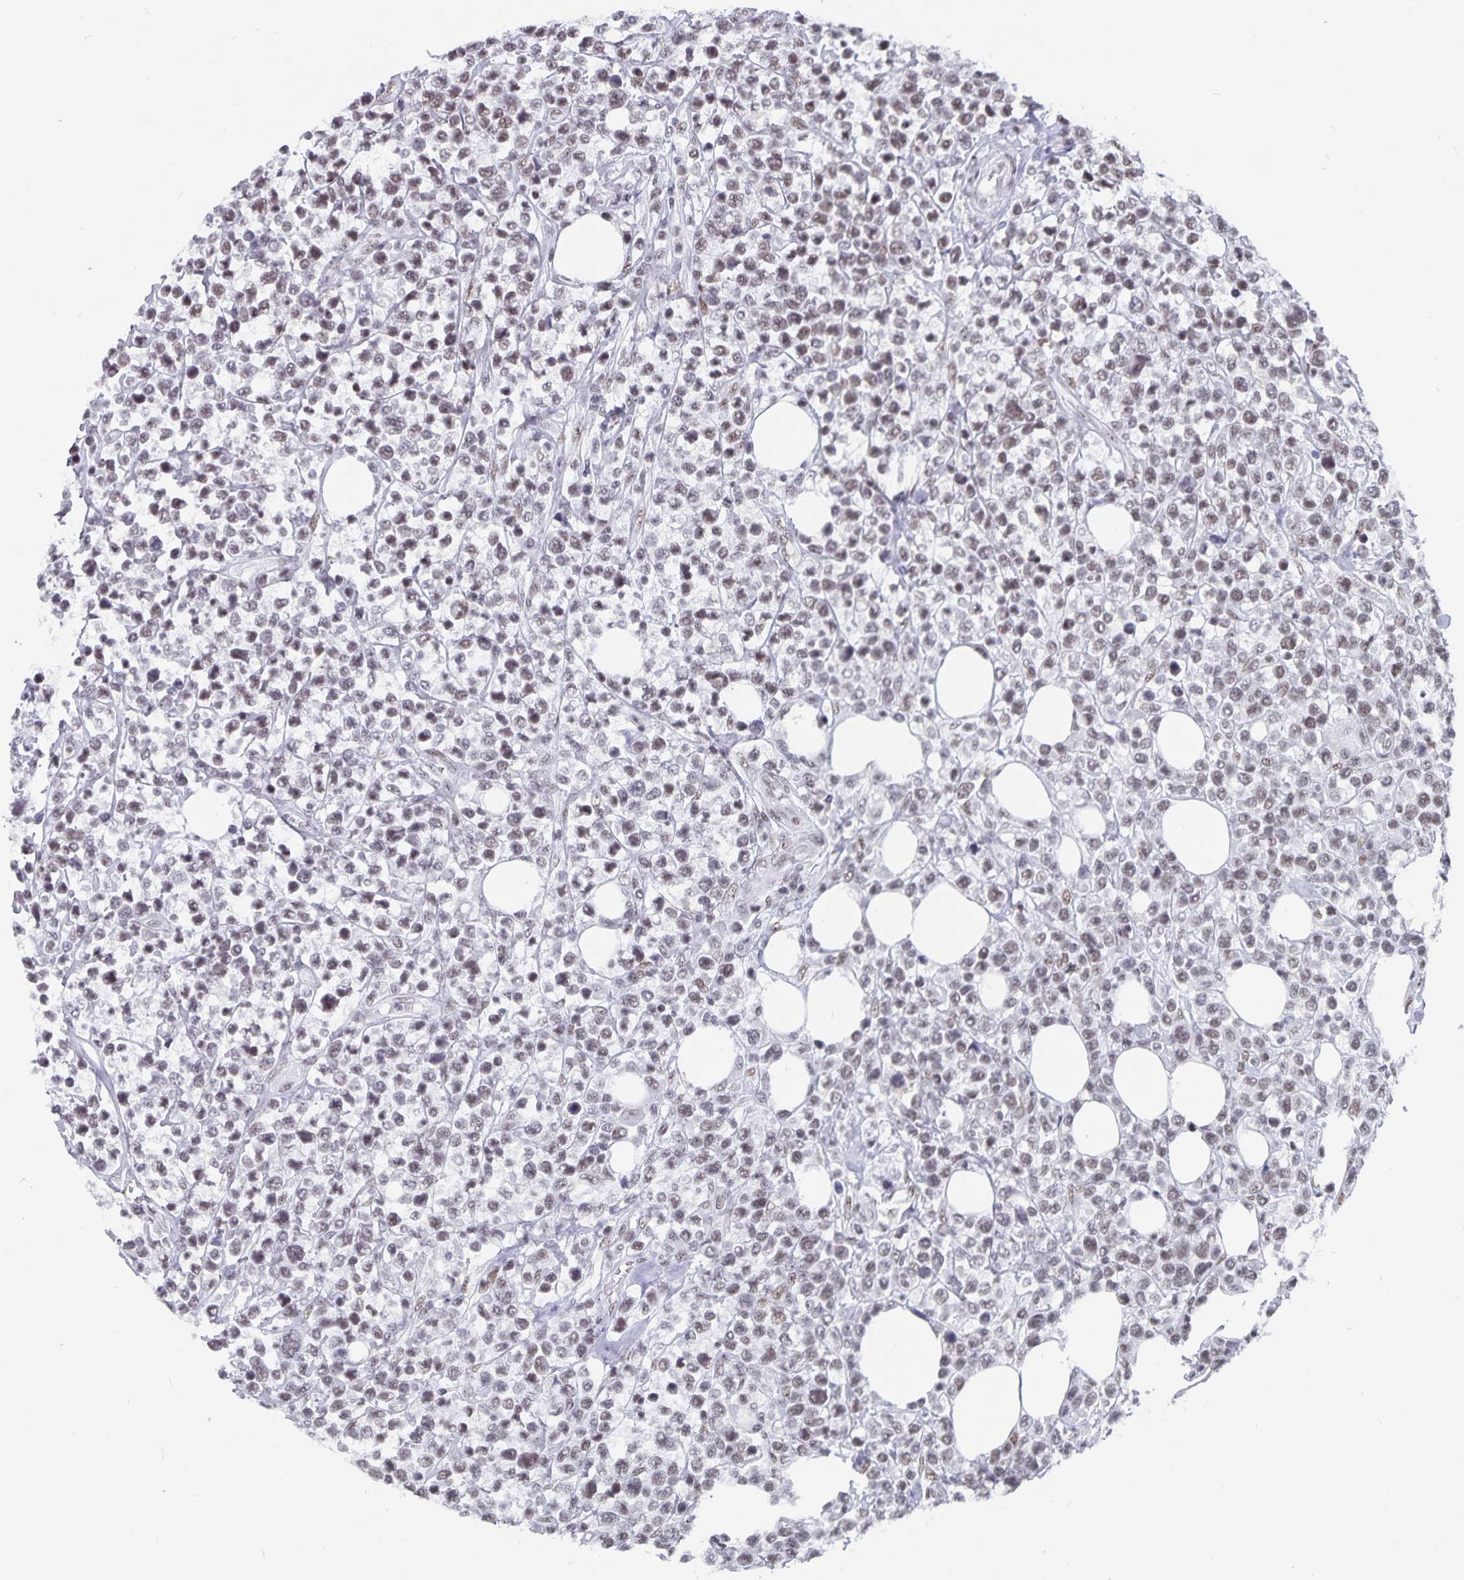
{"staining": {"intensity": "weak", "quantity": "25%-75%", "location": "nuclear"}, "tissue": "lymphoma", "cell_type": "Tumor cells", "image_type": "cancer", "snomed": [{"axis": "morphology", "description": "Malignant lymphoma, non-Hodgkin's type, High grade"}, {"axis": "topography", "description": "Soft tissue"}], "caption": "Immunohistochemical staining of lymphoma displays weak nuclear protein positivity in about 25%-75% of tumor cells. The protein of interest is stained brown, and the nuclei are stained in blue (DAB IHC with brightfield microscopy, high magnification).", "gene": "PBX2", "patient": {"sex": "female", "age": 56}}